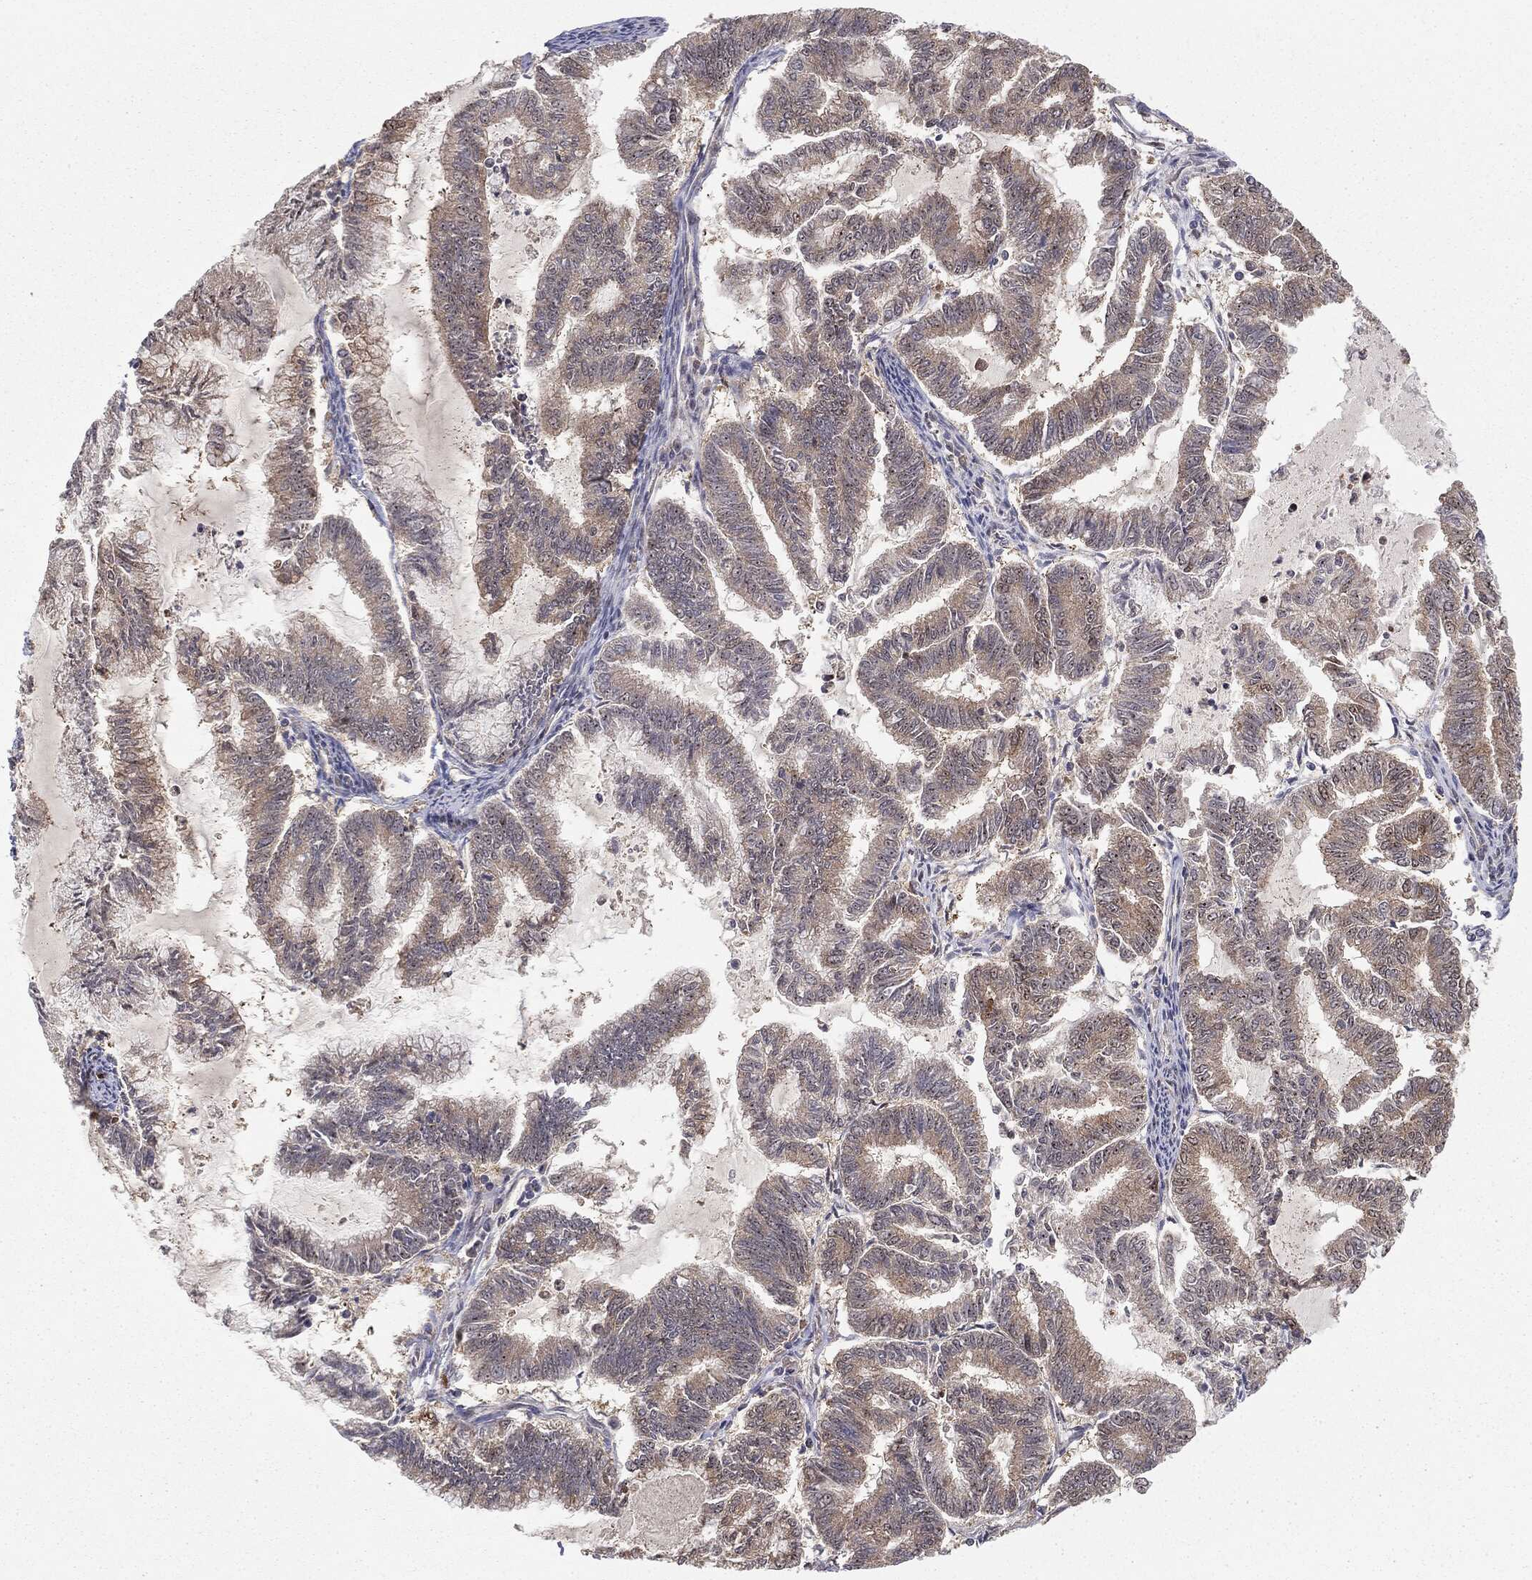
{"staining": {"intensity": "negative", "quantity": "none", "location": "none"}, "tissue": "endometrial cancer", "cell_type": "Tumor cells", "image_type": "cancer", "snomed": [{"axis": "morphology", "description": "Adenocarcinoma, NOS"}, {"axis": "topography", "description": "Endometrium"}], "caption": "Immunohistochemistry photomicrograph of neoplastic tissue: endometrial adenocarcinoma stained with DAB reveals no significant protein positivity in tumor cells. (Stains: DAB (3,3'-diaminobenzidine) IHC with hematoxylin counter stain, Microscopy: brightfield microscopy at high magnification).", "gene": "PTEN", "patient": {"sex": "female", "age": 79}}